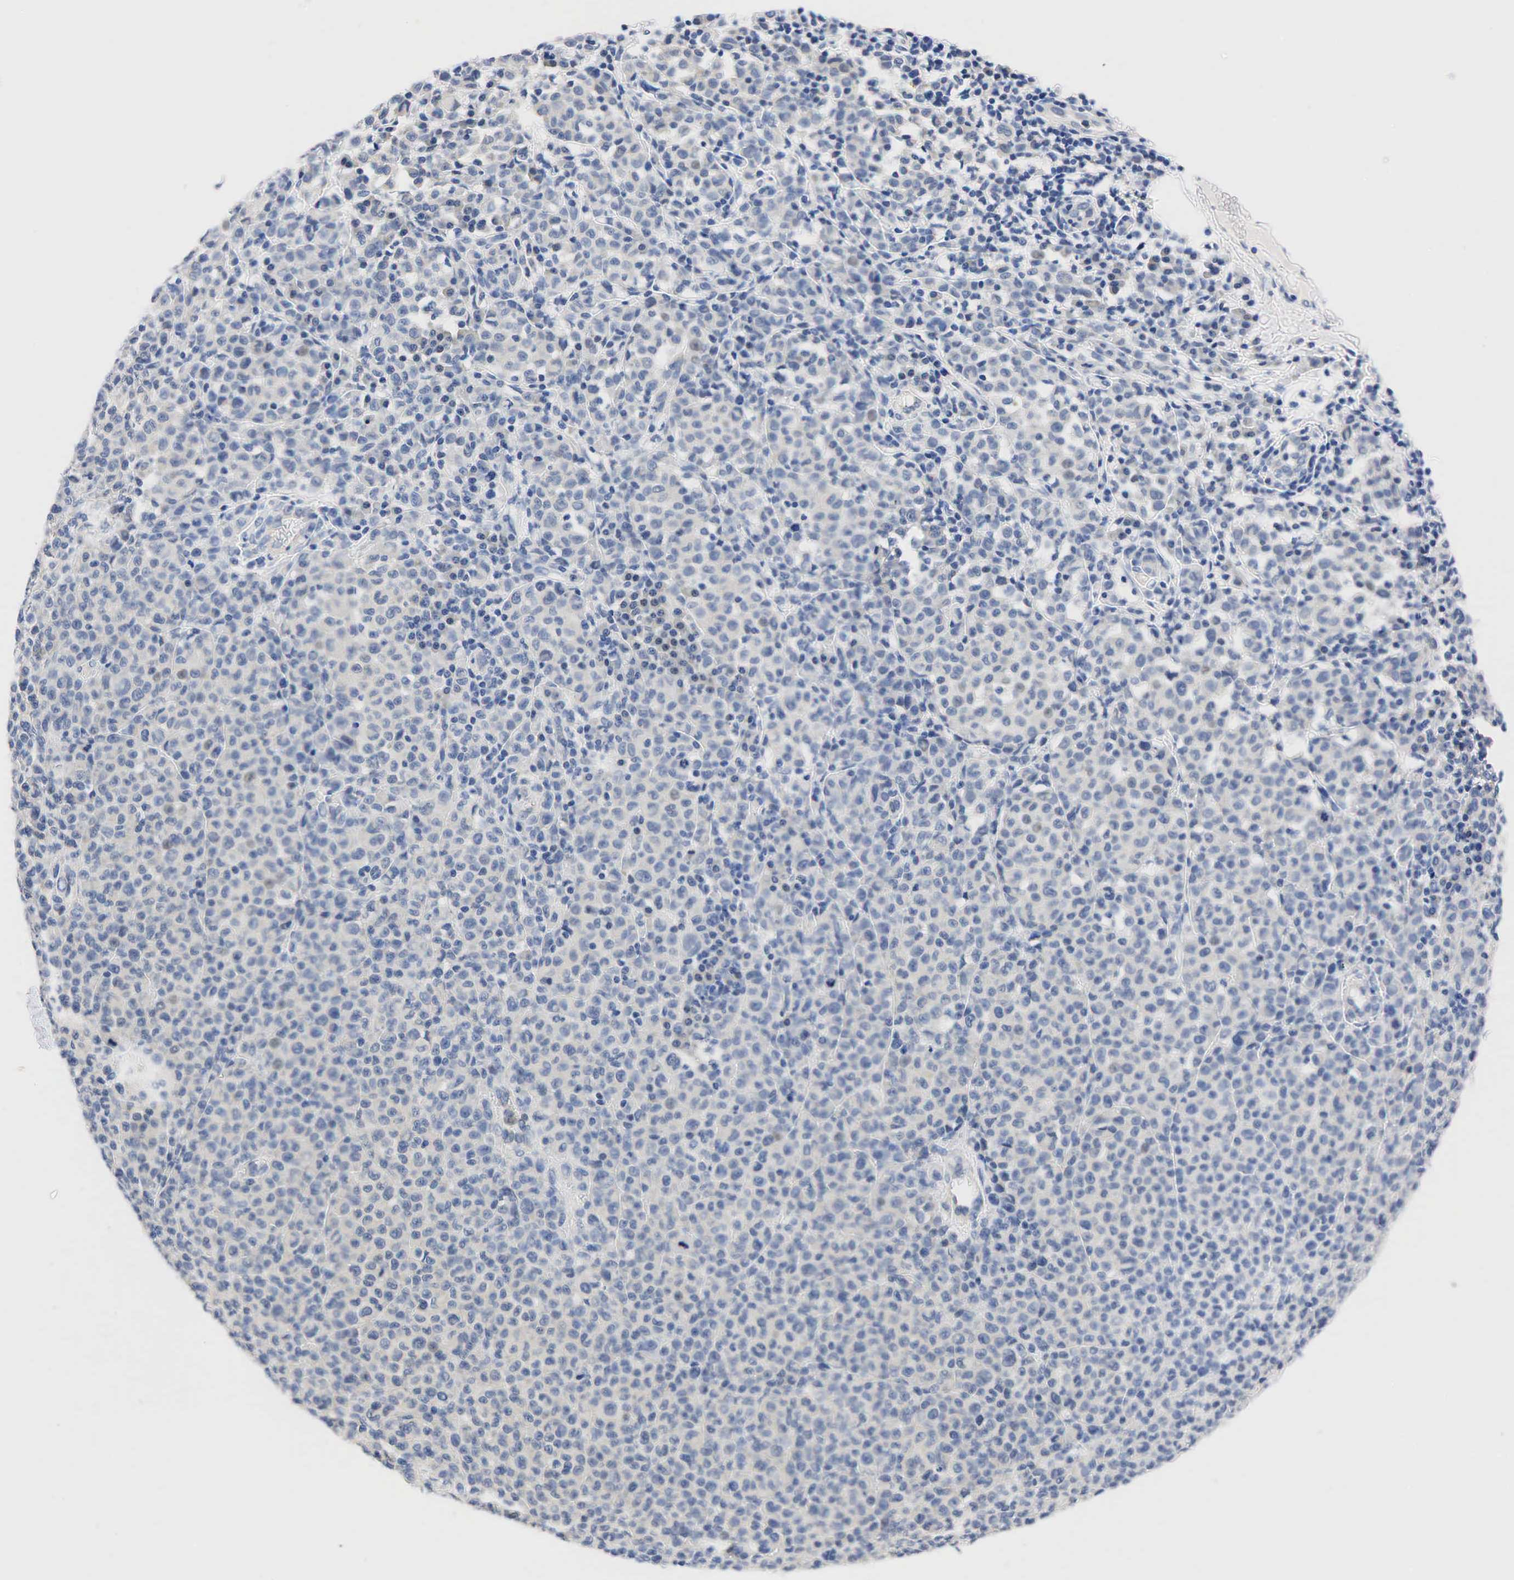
{"staining": {"intensity": "negative", "quantity": "none", "location": "none"}, "tissue": "melanoma", "cell_type": "Tumor cells", "image_type": "cancer", "snomed": [{"axis": "morphology", "description": "Malignant melanoma, Metastatic site"}, {"axis": "topography", "description": "Skin"}], "caption": "Human malignant melanoma (metastatic site) stained for a protein using immunohistochemistry (IHC) demonstrates no staining in tumor cells.", "gene": "PGR", "patient": {"sex": "male", "age": 32}}